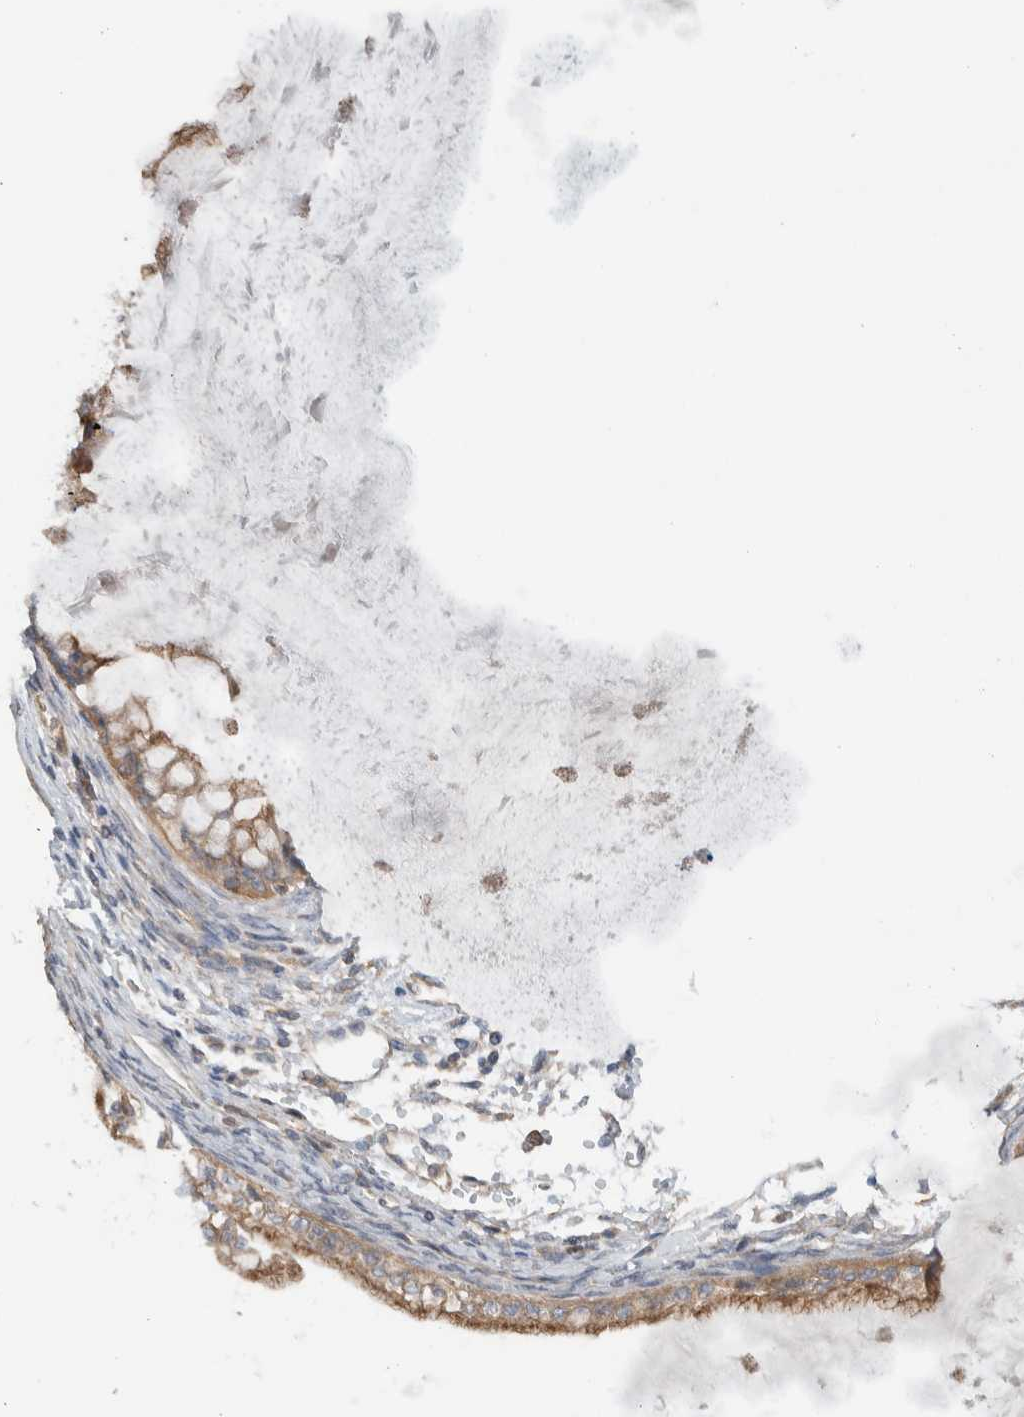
{"staining": {"intensity": "moderate", "quantity": ">75%", "location": "cytoplasmic/membranous"}, "tissue": "ovarian cancer", "cell_type": "Tumor cells", "image_type": "cancer", "snomed": [{"axis": "morphology", "description": "Cystadenocarcinoma, mucinous, NOS"}, {"axis": "topography", "description": "Ovary"}], "caption": "Brown immunohistochemical staining in human mucinous cystadenocarcinoma (ovarian) shows moderate cytoplasmic/membranous staining in approximately >75% of tumor cells.", "gene": "MPRIP", "patient": {"sex": "female", "age": 57}}